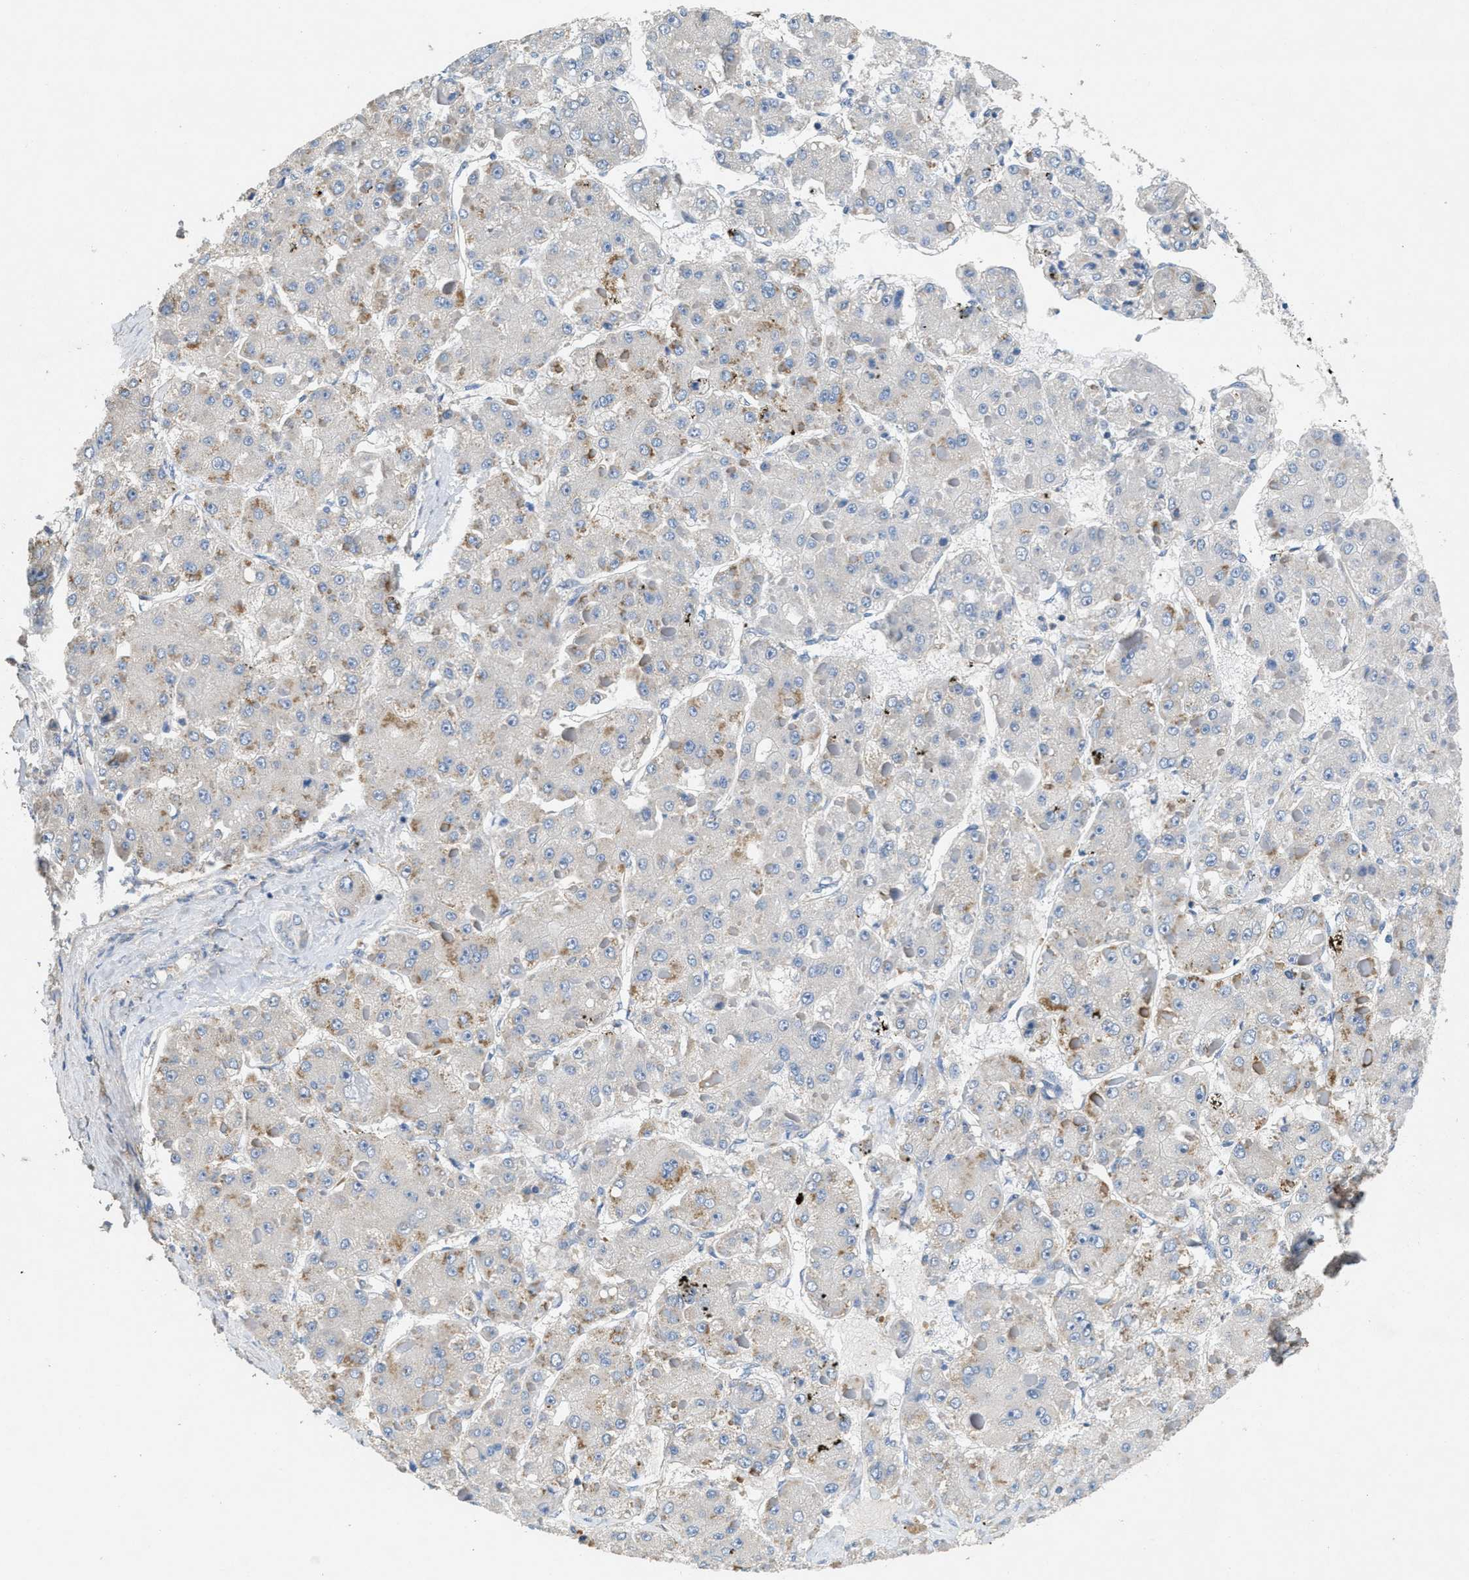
{"staining": {"intensity": "moderate", "quantity": "<25%", "location": "cytoplasmic/membranous"}, "tissue": "liver cancer", "cell_type": "Tumor cells", "image_type": "cancer", "snomed": [{"axis": "morphology", "description": "Carcinoma, Hepatocellular, NOS"}, {"axis": "topography", "description": "Liver"}], "caption": "A high-resolution histopathology image shows immunohistochemistry staining of liver cancer, which reveals moderate cytoplasmic/membranous expression in about <25% of tumor cells. (brown staining indicates protein expression, while blue staining denotes nuclei).", "gene": "DGKE", "patient": {"sex": "female", "age": 73}}